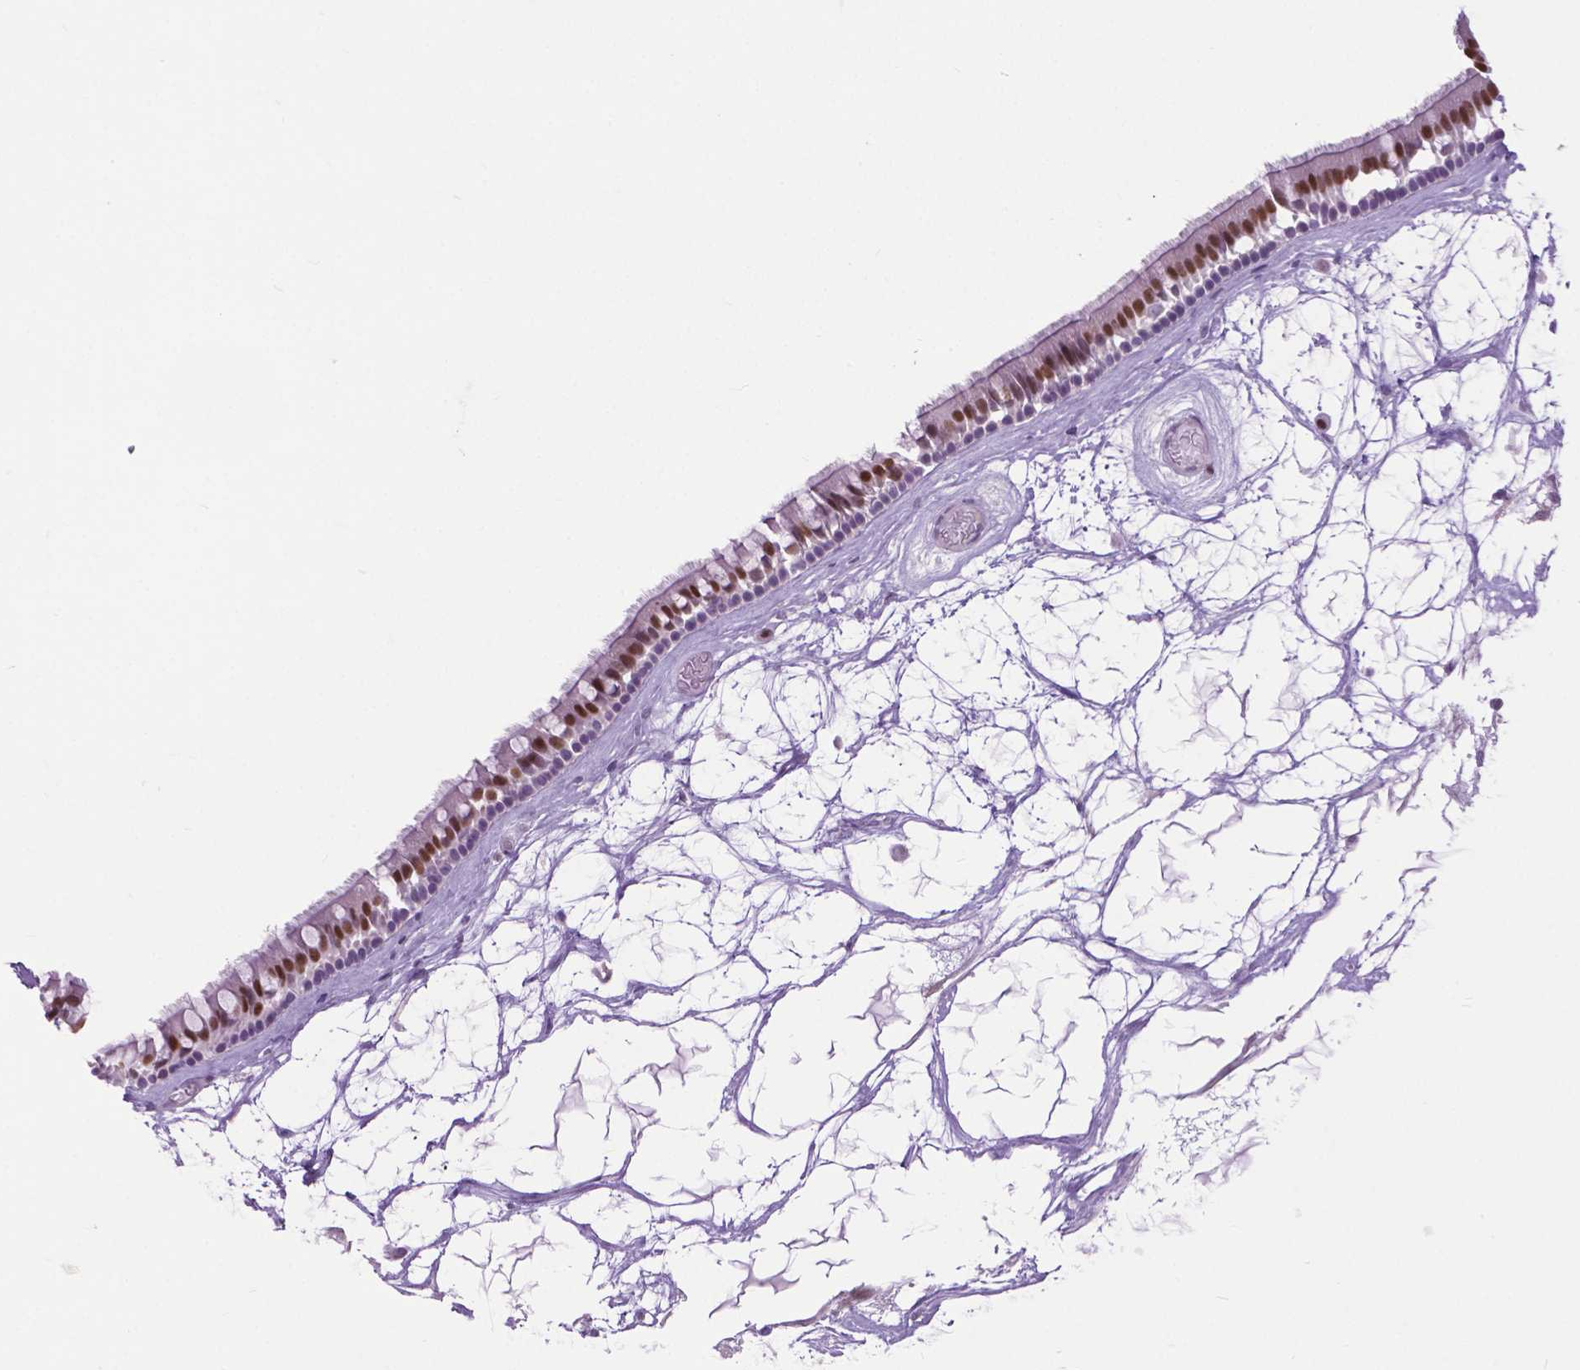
{"staining": {"intensity": "moderate", "quantity": "25%-75%", "location": "nuclear"}, "tissue": "nasopharynx", "cell_type": "Respiratory epithelial cells", "image_type": "normal", "snomed": [{"axis": "morphology", "description": "Normal tissue, NOS"}, {"axis": "topography", "description": "Nasopharynx"}], "caption": "High-power microscopy captured an immunohistochemistry (IHC) micrograph of benign nasopharynx, revealing moderate nuclear positivity in about 25%-75% of respiratory epithelial cells. The staining was performed using DAB (3,3'-diaminobenzidine), with brown indicating positive protein expression. Nuclei are stained blue with hematoxylin.", "gene": "APCDD1L", "patient": {"sex": "male", "age": 68}}